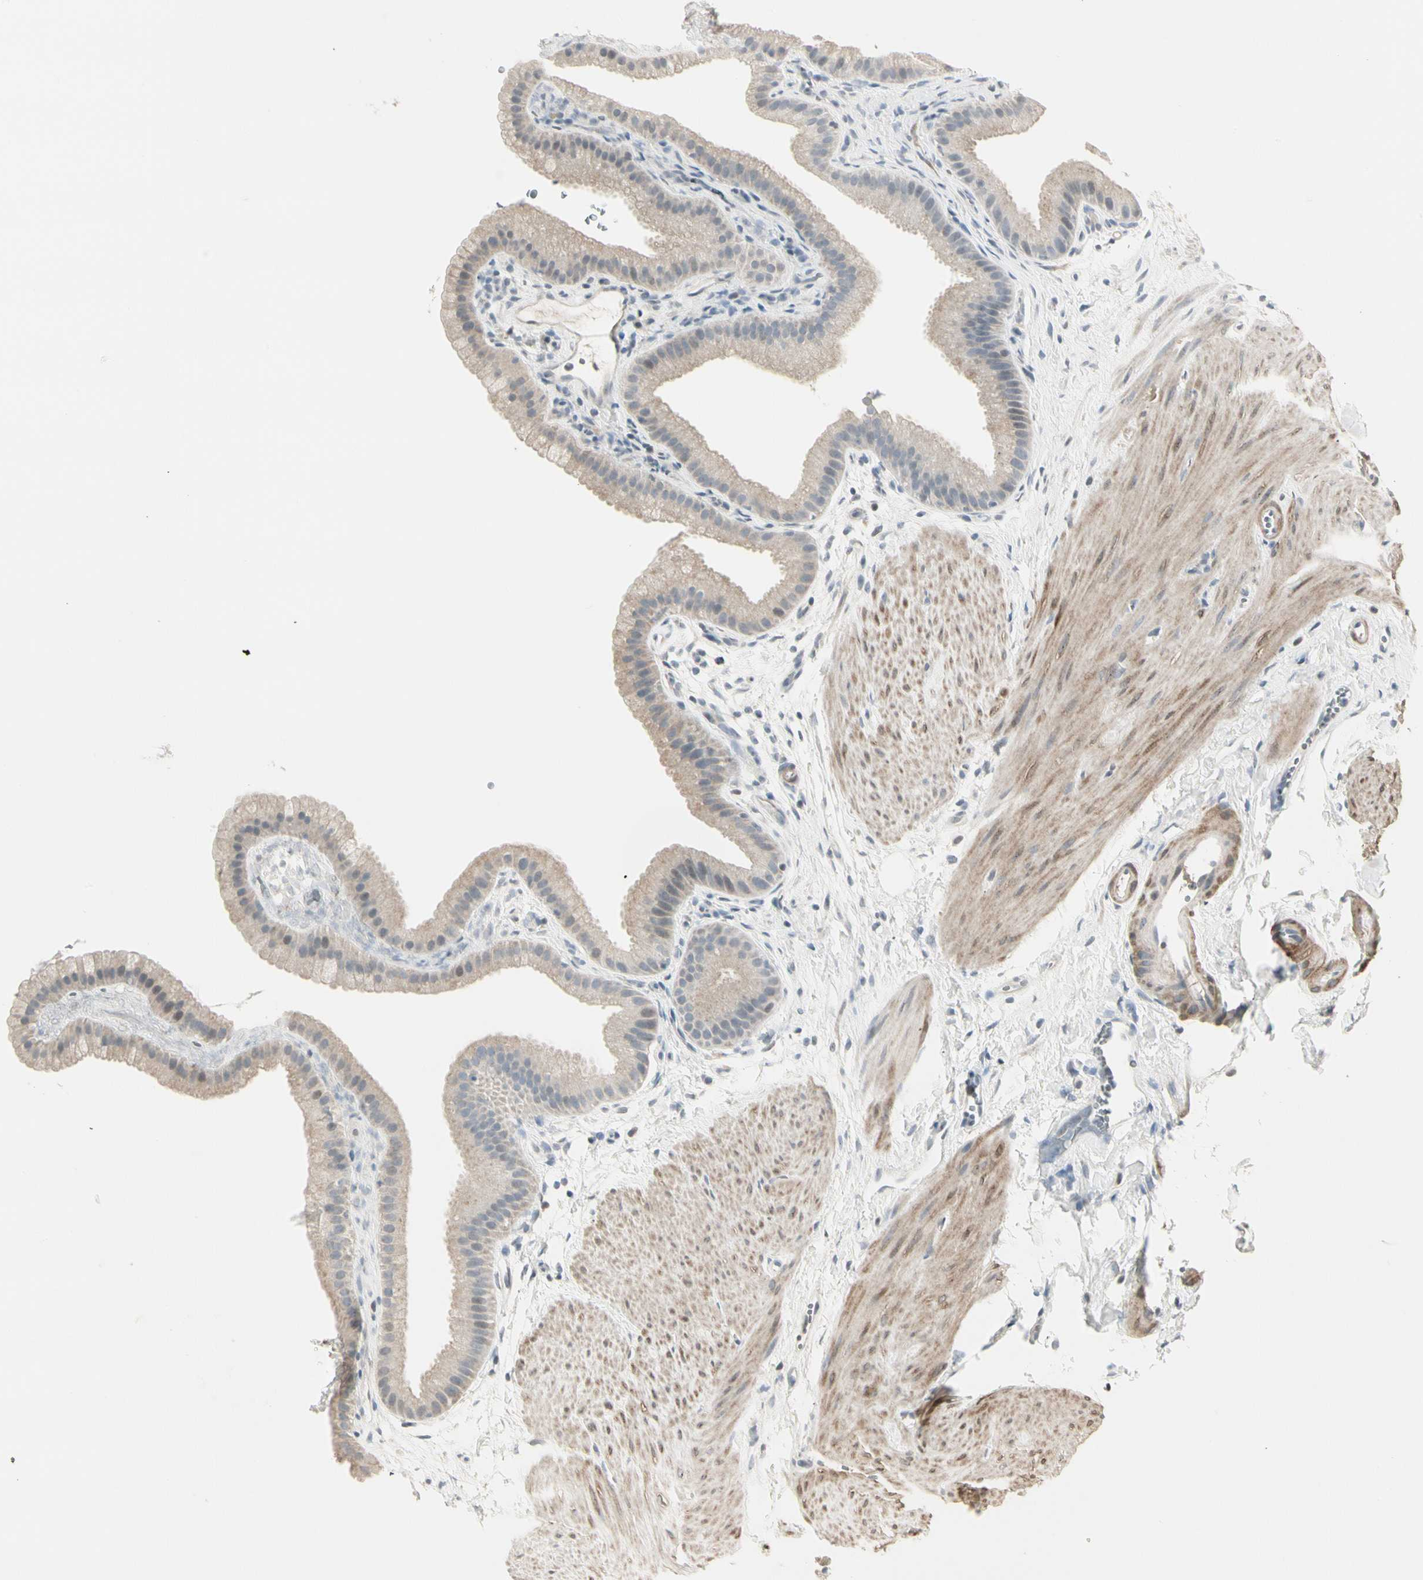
{"staining": {"intensity": "weak", "quantity": "<25%", "location": "cytoplasmic/membranous"}, "tissue": "gallbladder", "cell_type": "Glandular cells", "image_type": "normal", "snomed": [{"axis": "morphology", "description": "Normal tissue, NOS"}, {"axis": "topography", "description": "Gallbladder"}], "caption": "Immunohistochemistry (IHC) histopathology image of unremarkable gallbladder: gallbladder stained with DAB (3,3'-diaminobenzidine) reveals no significant protein expression in glandular cells. (DAB (3,3'-diaminobenzidine) IHC, high magnification).", "gene": "DMPK", "patient": {"sex": "female", "age": 64}}